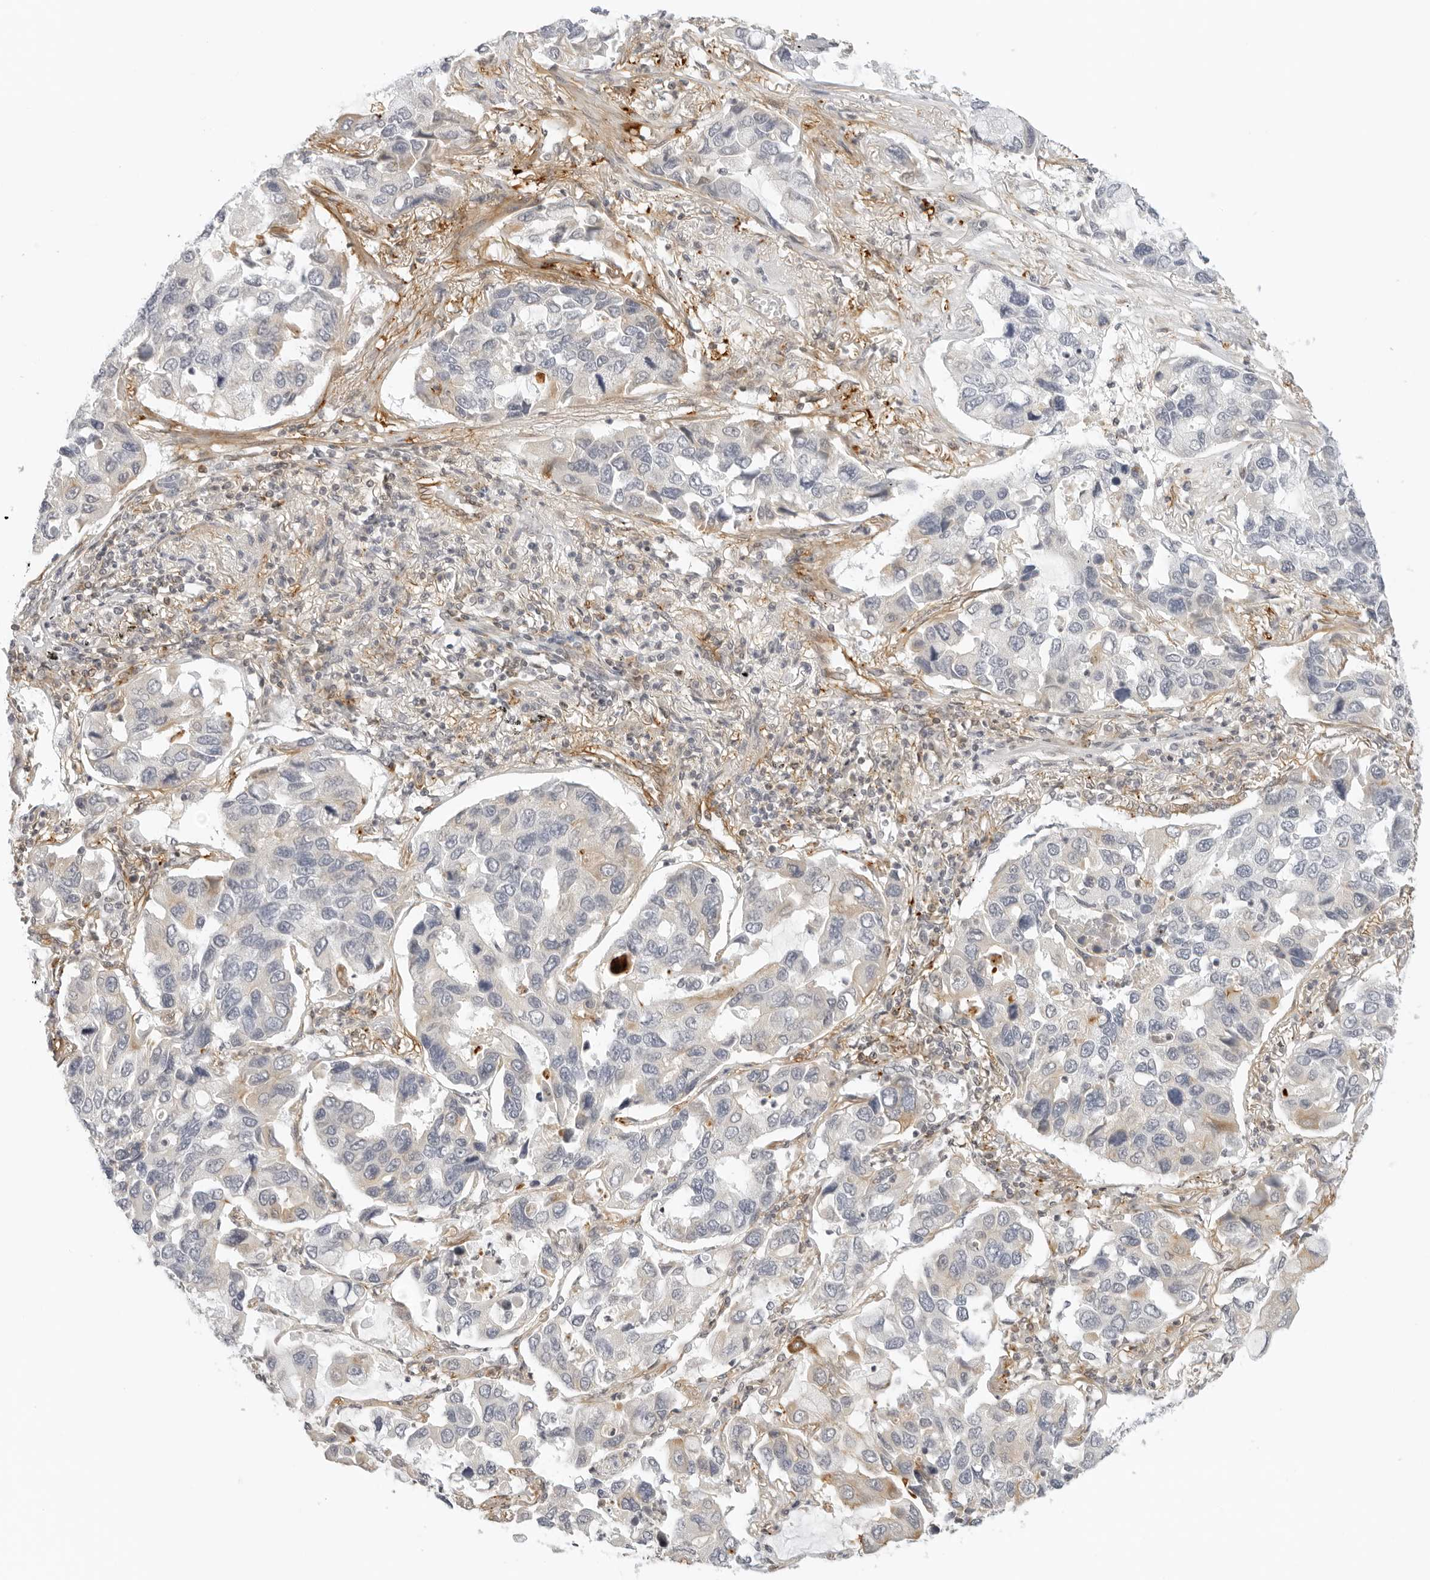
{"staining": {"intensity": "negative", "quantity": "none", "location": "none"}, "tissue": "lung cancer", "cell_type": "Tumor cells", "image_type": "cancer", "snomed": [{"axis": "morphology", "description": "Adenocarcinoma, NOS"}, {"axis": "topography", "description": "Lung"}], "caption": "There is no significant staining in tumor cells of lung cancer (adenocarcinoma).", "gene": "OSCP1", "patient": {"sex": "male", "age": 64}}